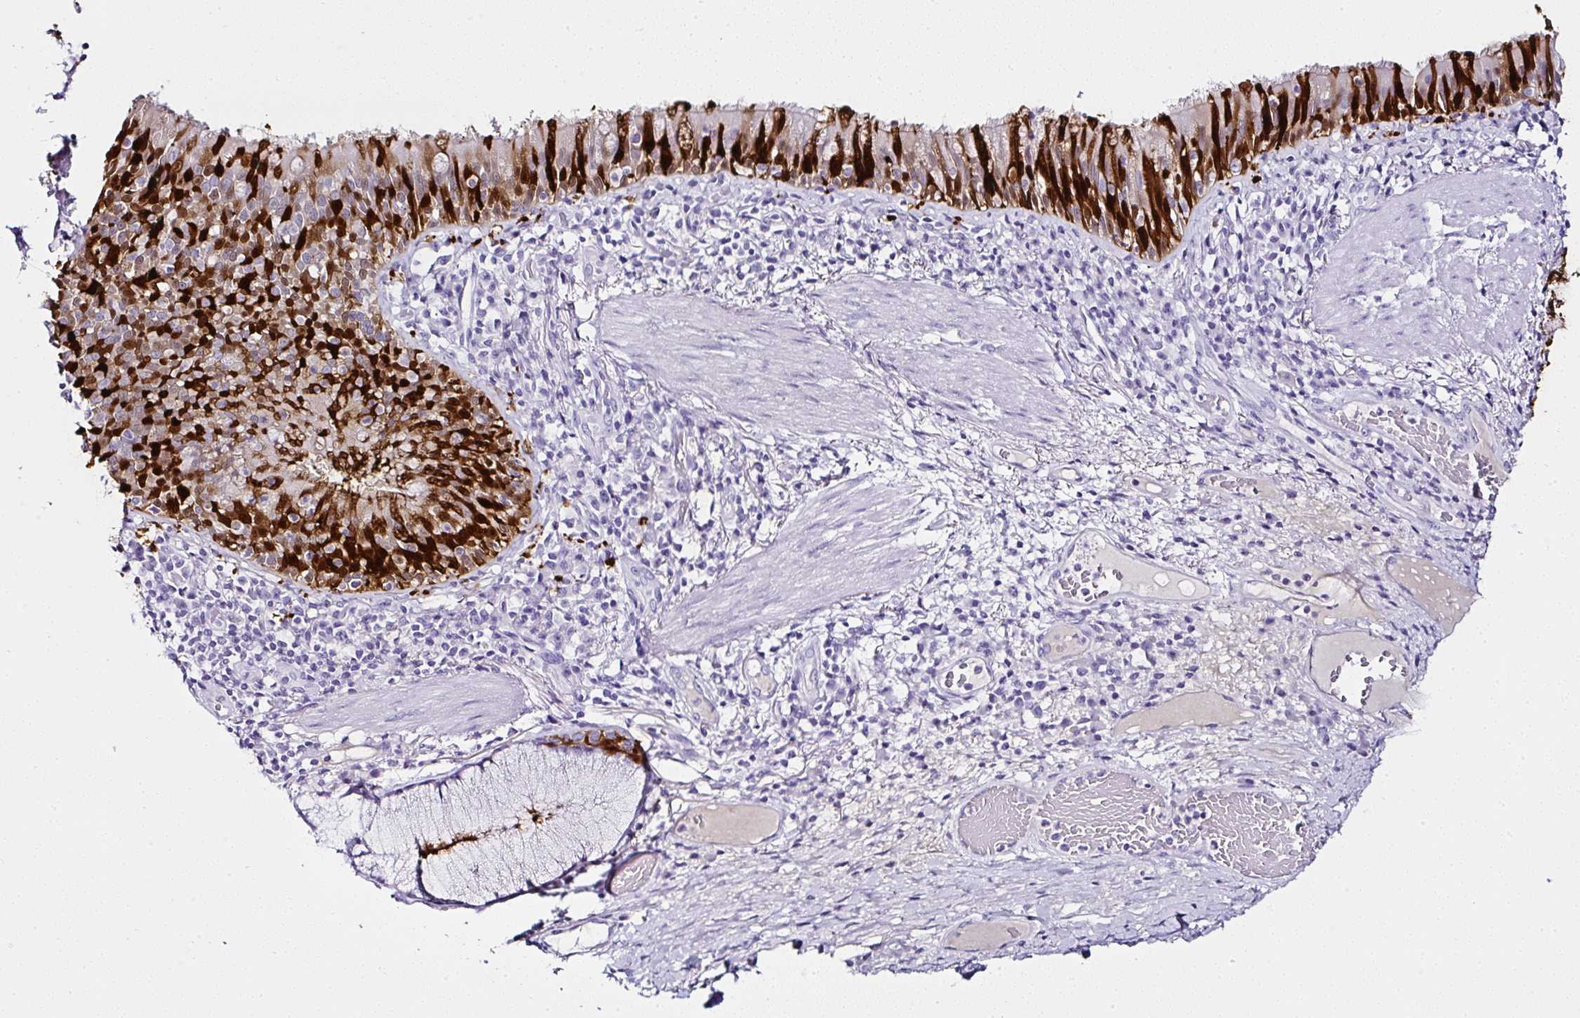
{"staining": {"intensity": "strong", "quantity": "25%-75%", "location": "cytoplasmic/membranous,nuclear"}, "tissue": "bronchus", "cell_type": "Respiratory epithelial cells", "image_type": "normal", "snomed": [{"axis": "morphology", "description": "Normal tissue, NOS"}, {"axis": "topography", "description": "Cartilage tissue"}, {"axis": "topography", "description": "Bronchus"}], "caption": "Immunohistochemistry histopathology image of unremarkable bronchus: bronchus stained using immunohistochemistry (IHC) displays high levels of strong protein expression localized specifically in the cytoplasmic/membranous,nuclear of respiratory epithelial cells, appearing as a cytoplasmic/membranous,nuclear brown color.", "gene": "SERPINB3", "patient": {"sex": "male", "age": 56}}